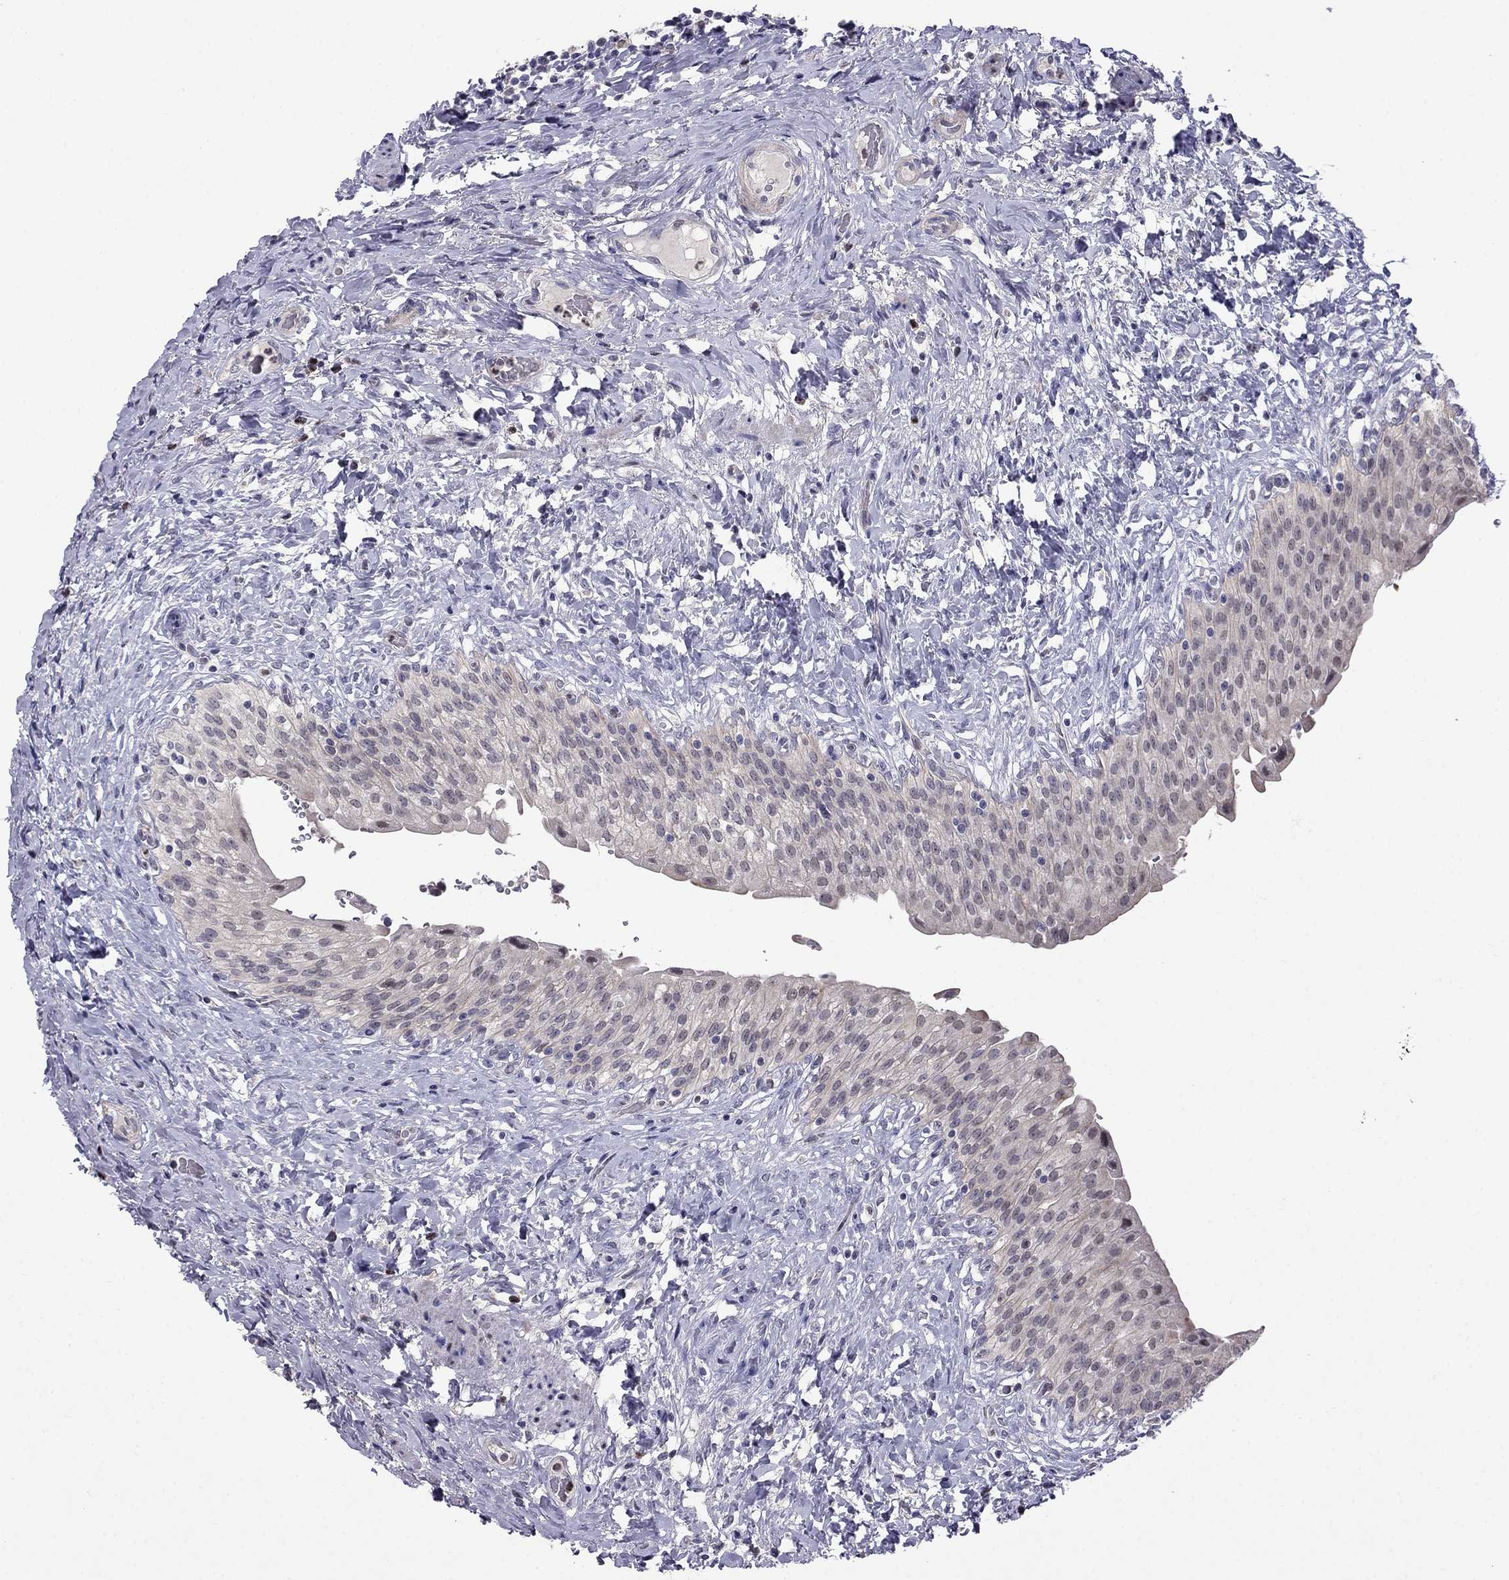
{"staining": {"intensity": "negative", "quantity": "none", "location": "none"}, "tissue": "urinary bladder", "cell_type": "Urothelial cells", "image_type": "normal", "snomed": [{"axis": "morphology", "description": "Normal tissue, NOS"}, {"axis": "morphology", "description": "Inflammation, NOS"}, {"axis": "topography", "description": "Urinary bladder"}], "caption": "High power microscopy image of an immunohistochemistry (IHC) histopathology image of normal urinary bladder, revealing no significant expression in urothelial cells.", "gene": "LRRC39", "patient": {"sex": "male", "age": 64}}